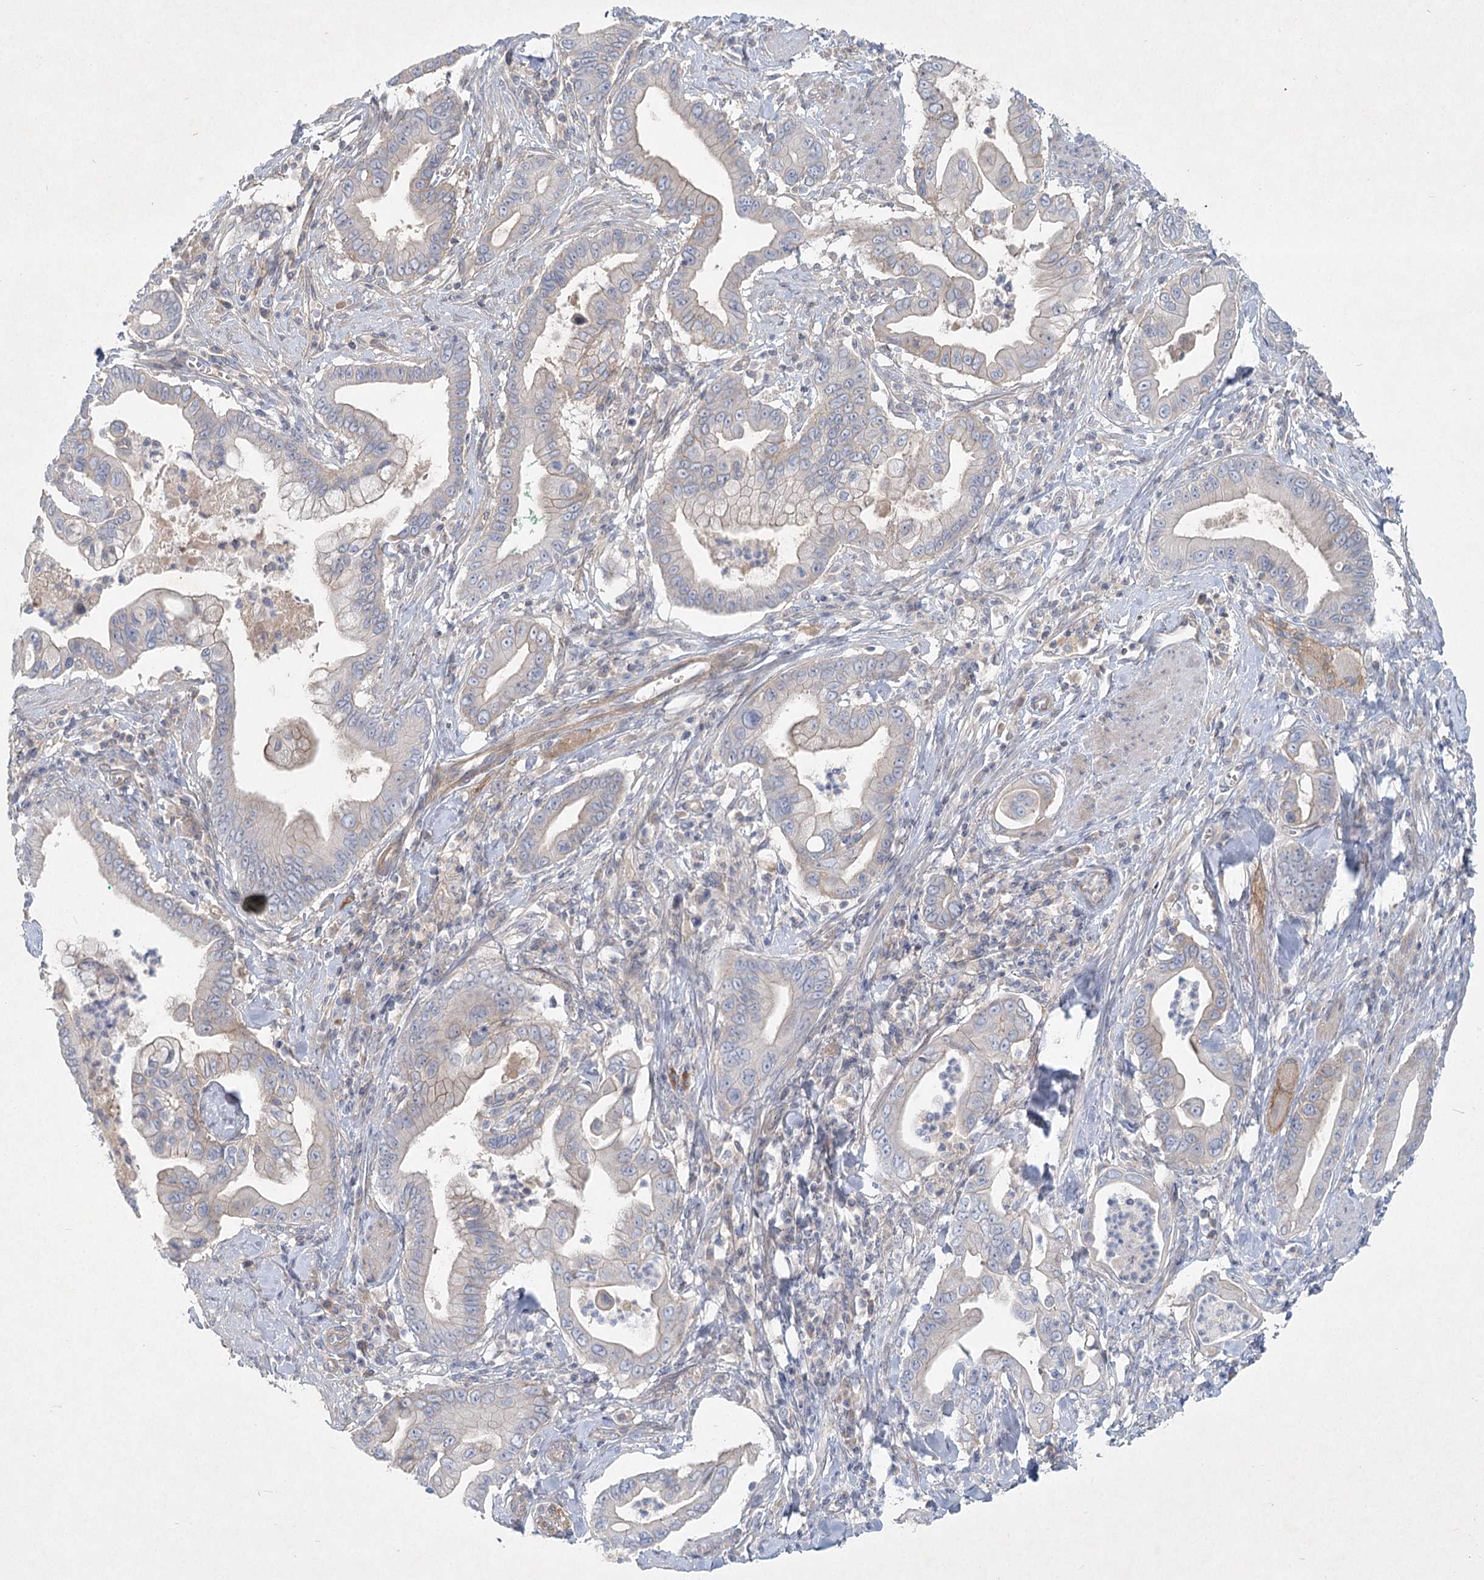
{"staining": {"intensity": "weak", "quantity": "<25%", "location": "cytoplasmic/membranous"}, "tissue": "pancreatic cancer", "cell_type": "Tumor cells", "image_type": "cancer", "snomed": [{"axis": "morphology", "description": "Adenocarcinoma, NOS"}, {"axis": "topography", "description": "Pancreas"}], "caption": "Adenocarcinoma (pancreatic) was stained to show a protein in brown. There is no significant staining in tumor cells.", "gene": "DNMBP", "patient": {"sex": "male", "age": 78}}